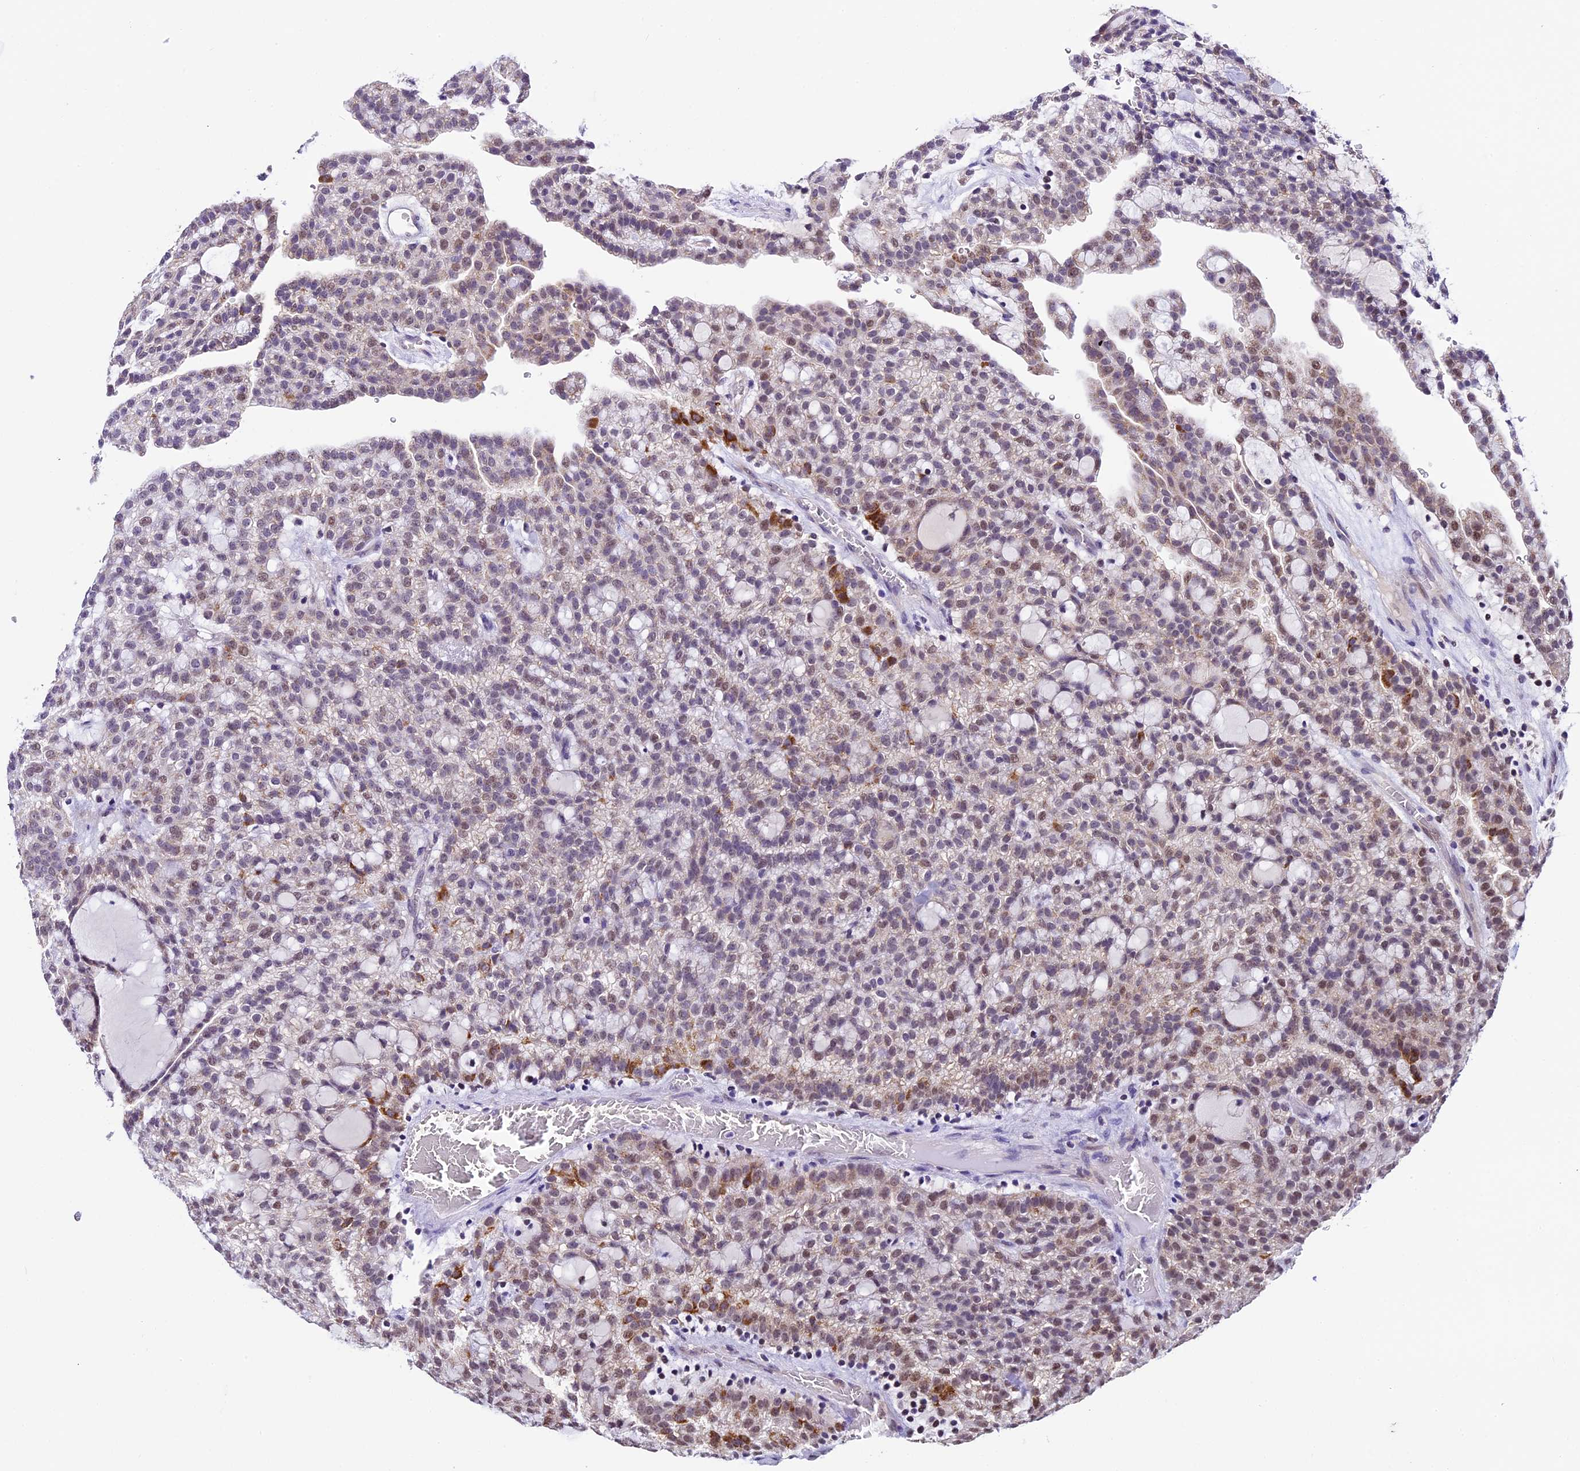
{"staining": {"intensity": "moderate", "quantity": "<25%", "location": "cytoplasmic/membranous,nuclear"}, "tissue": "renal cancer", "cell_type": "Tumor cells", "image_type": "cancer", "snomed": [{"axis": "morphology", "description": "Adenocarcinoma, NOS"}, {"axis": "topography", "description": "Kidney"}], "caption": "IHC image of human adenocarcinoma (renal) stained for a protein (brown), which exhibits low levels of moderate cytoplasmic/membranous and nuclear expression in approximately <25% of tumor cells.", "gene": "CARS2", "patient": {"sex": "male", "age": 63}}